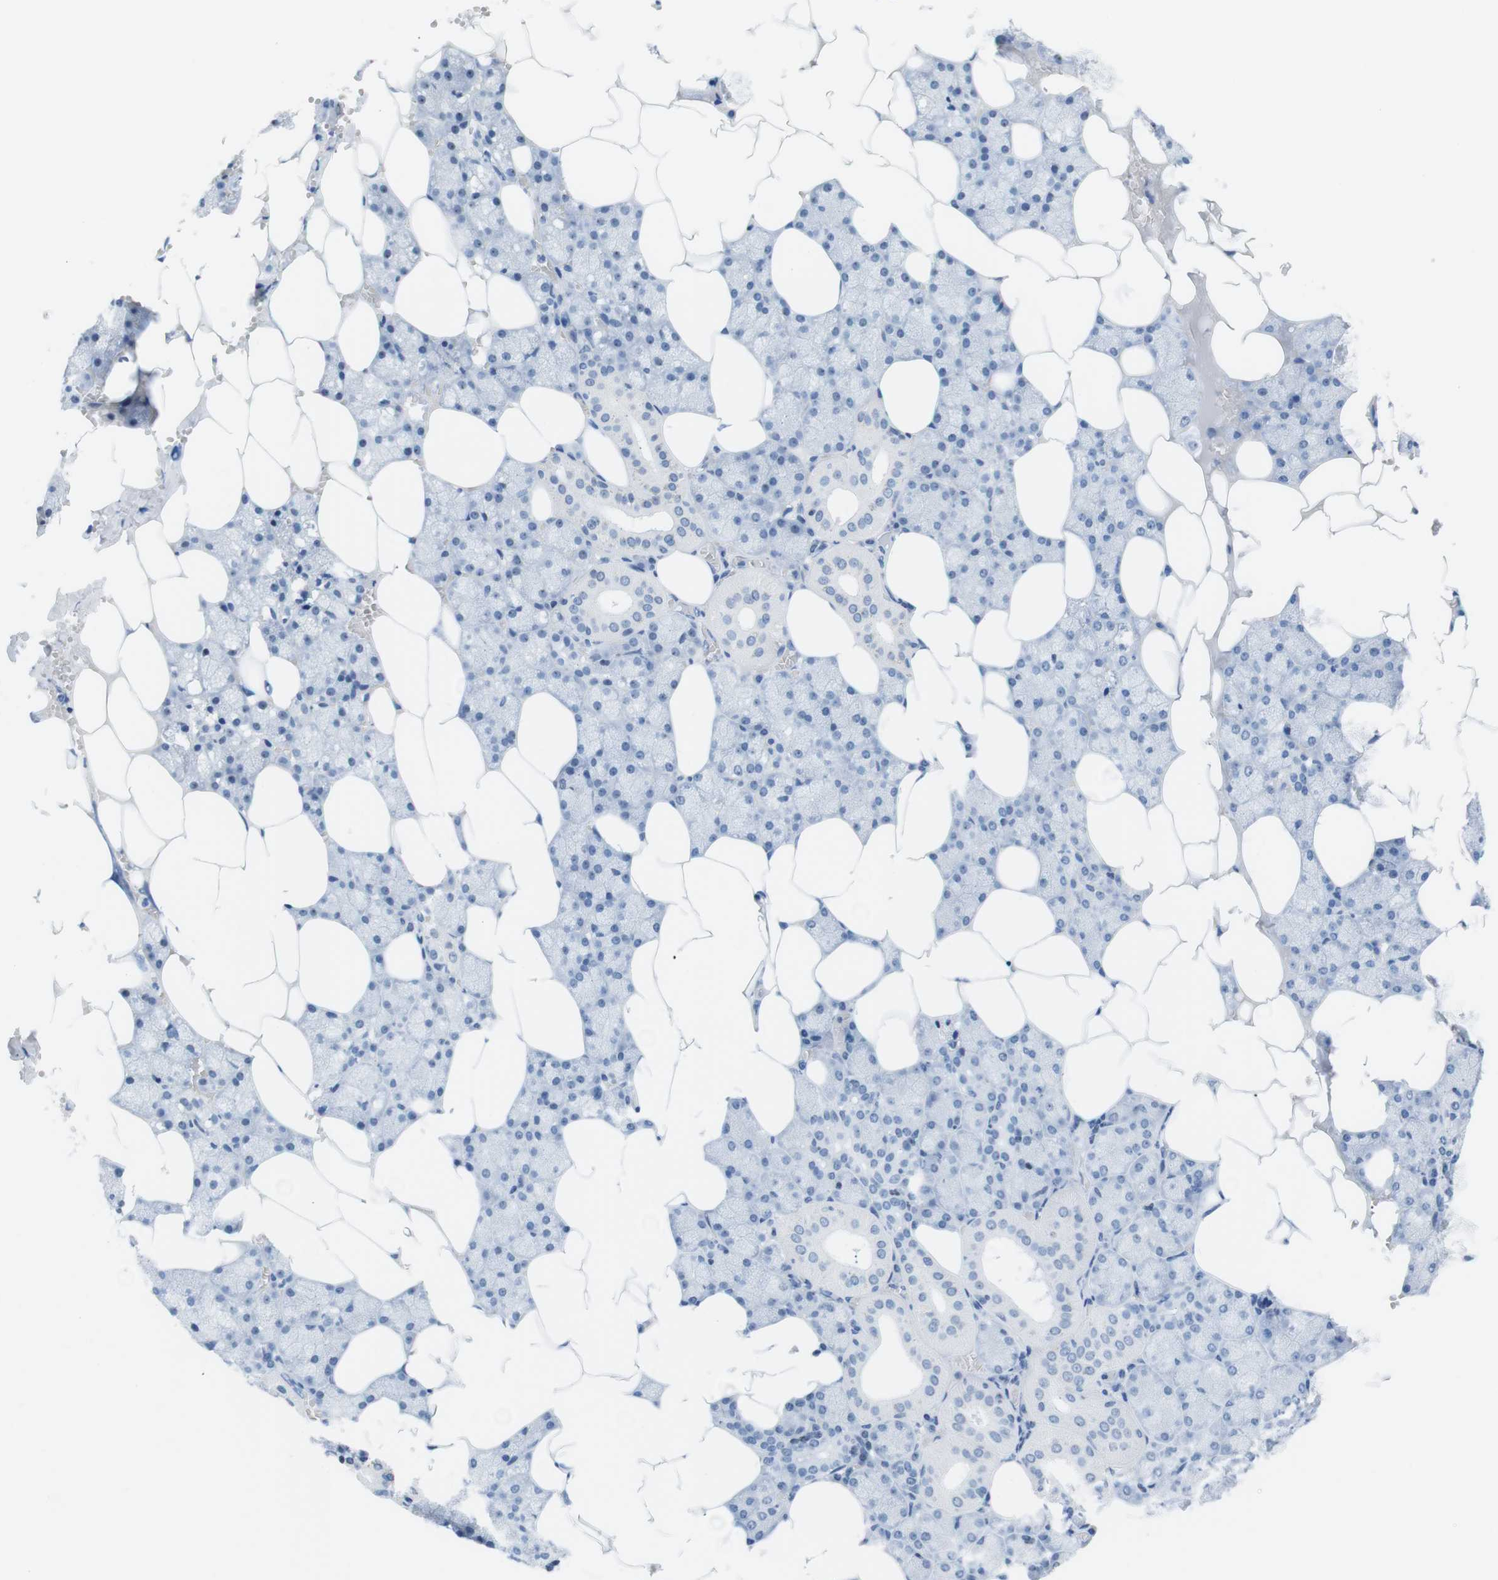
{"staining": {"intensity": "negative", "quantity": "none", "location": "none"}, "tissue": "salivary gland", "cell_type": "Glandular cells", "image_type": "normal", "snomed": [{"axis": "morphology", "description": "Normal tissue, NOS"}, {"axis": "topography", "description": "Salivary gland"}], "caption": "Protein analysis of benign salivary gland shows no significant staining in glandular cells.", "gene": "NIFK", "patient": {"sex": "male", "age": 62}}